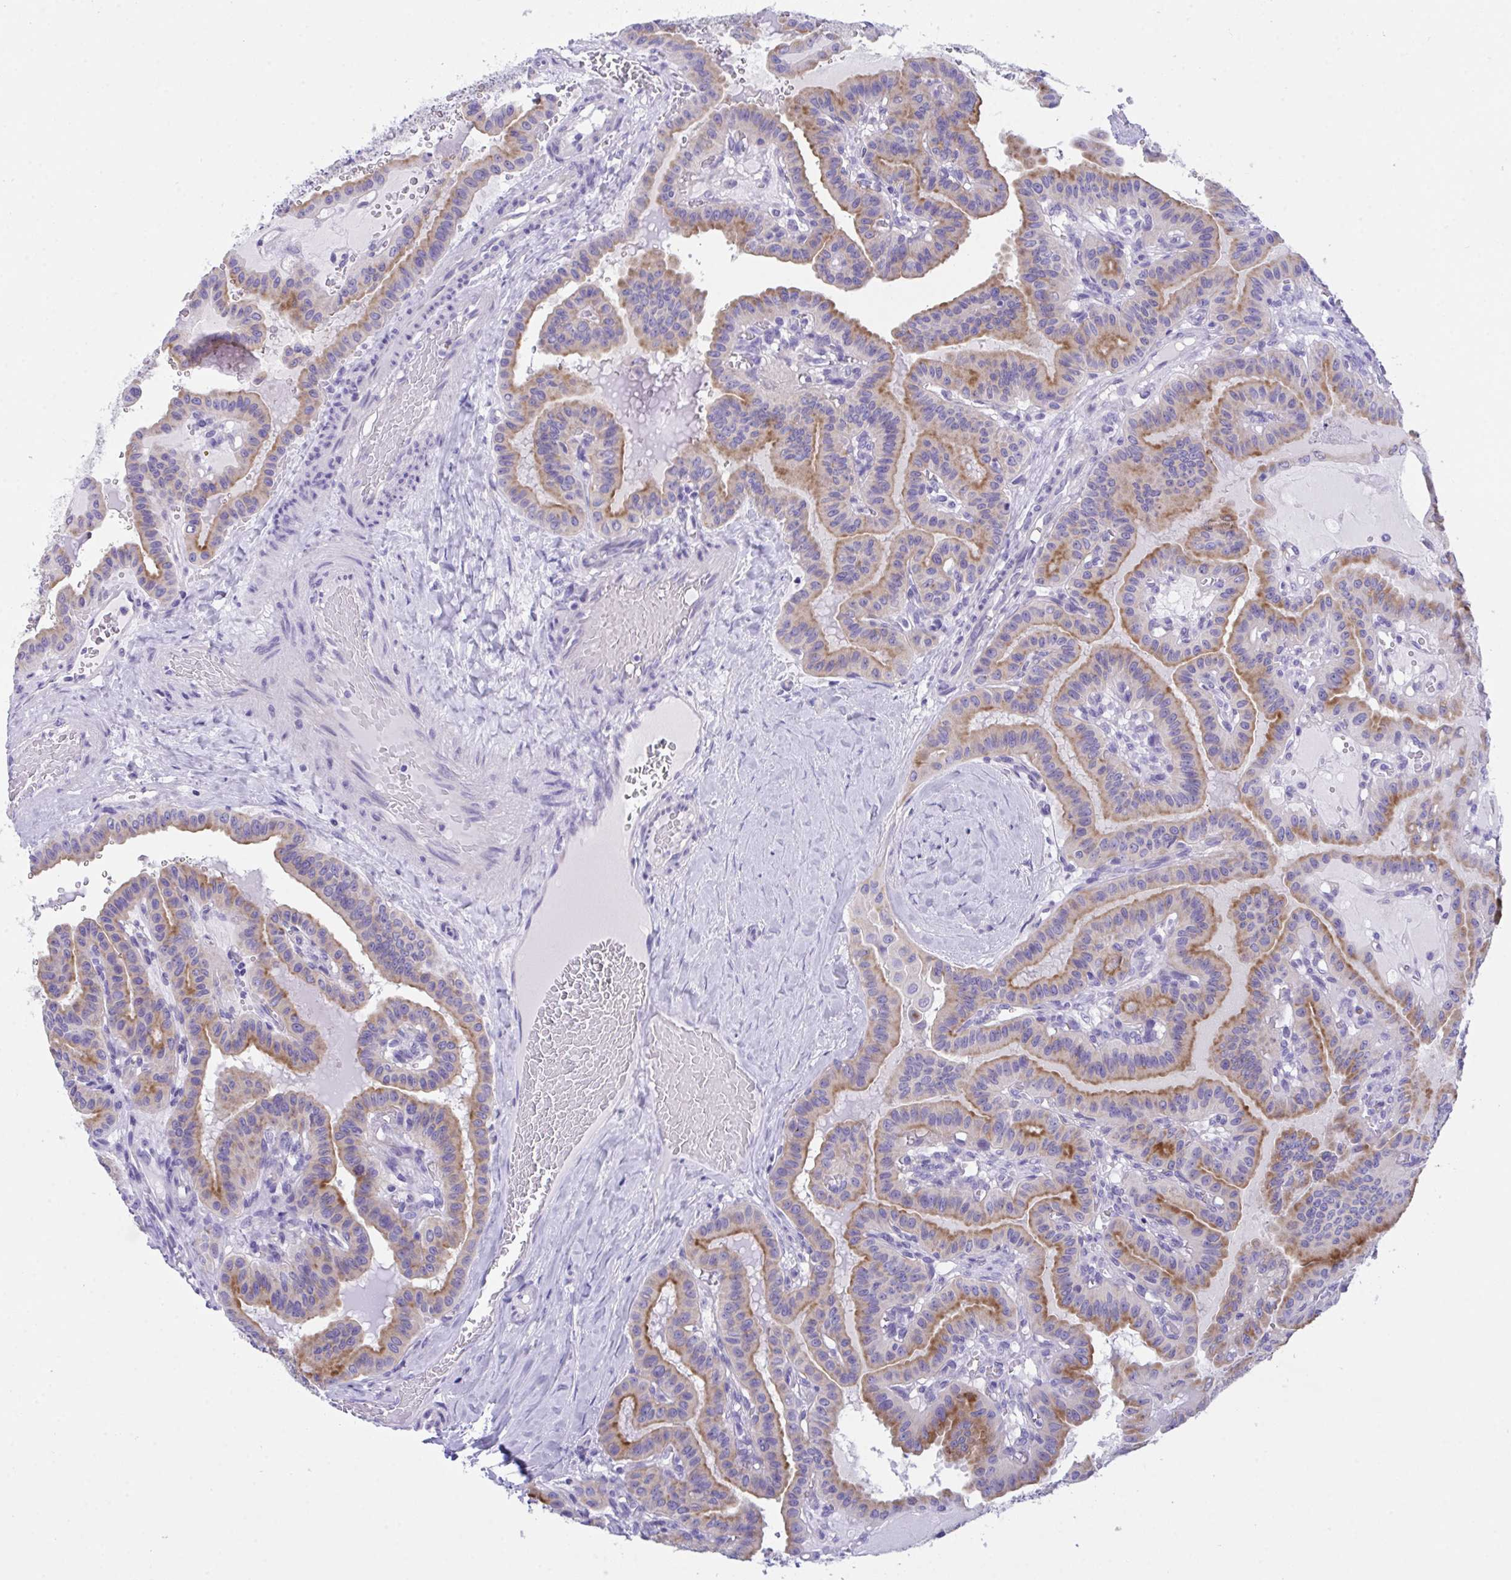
{"staining": {"intensity": "moderate", "quantity": "25%-75%", "location": "cytoplasmic/membranous"}, "tissue": "thyroid cancer", "cell_type": "Tumor cells", "image_type": "cancer", "snomed": [{"axis": "morphology", "description": "Papillary adenocarcinoma, NOS"}, {"axis": "topography", "description": "Thyroid gland"}], "caption": "This image demonstrates immunohistochemistry staining of thyroid papillary adenocarcinoma, with medium moderate cytoplasmic/membranous expression in about 25%-75% of tumor cells.", "gene": "TMEM106B", "patient": {"sex": "male", "age": 87}}